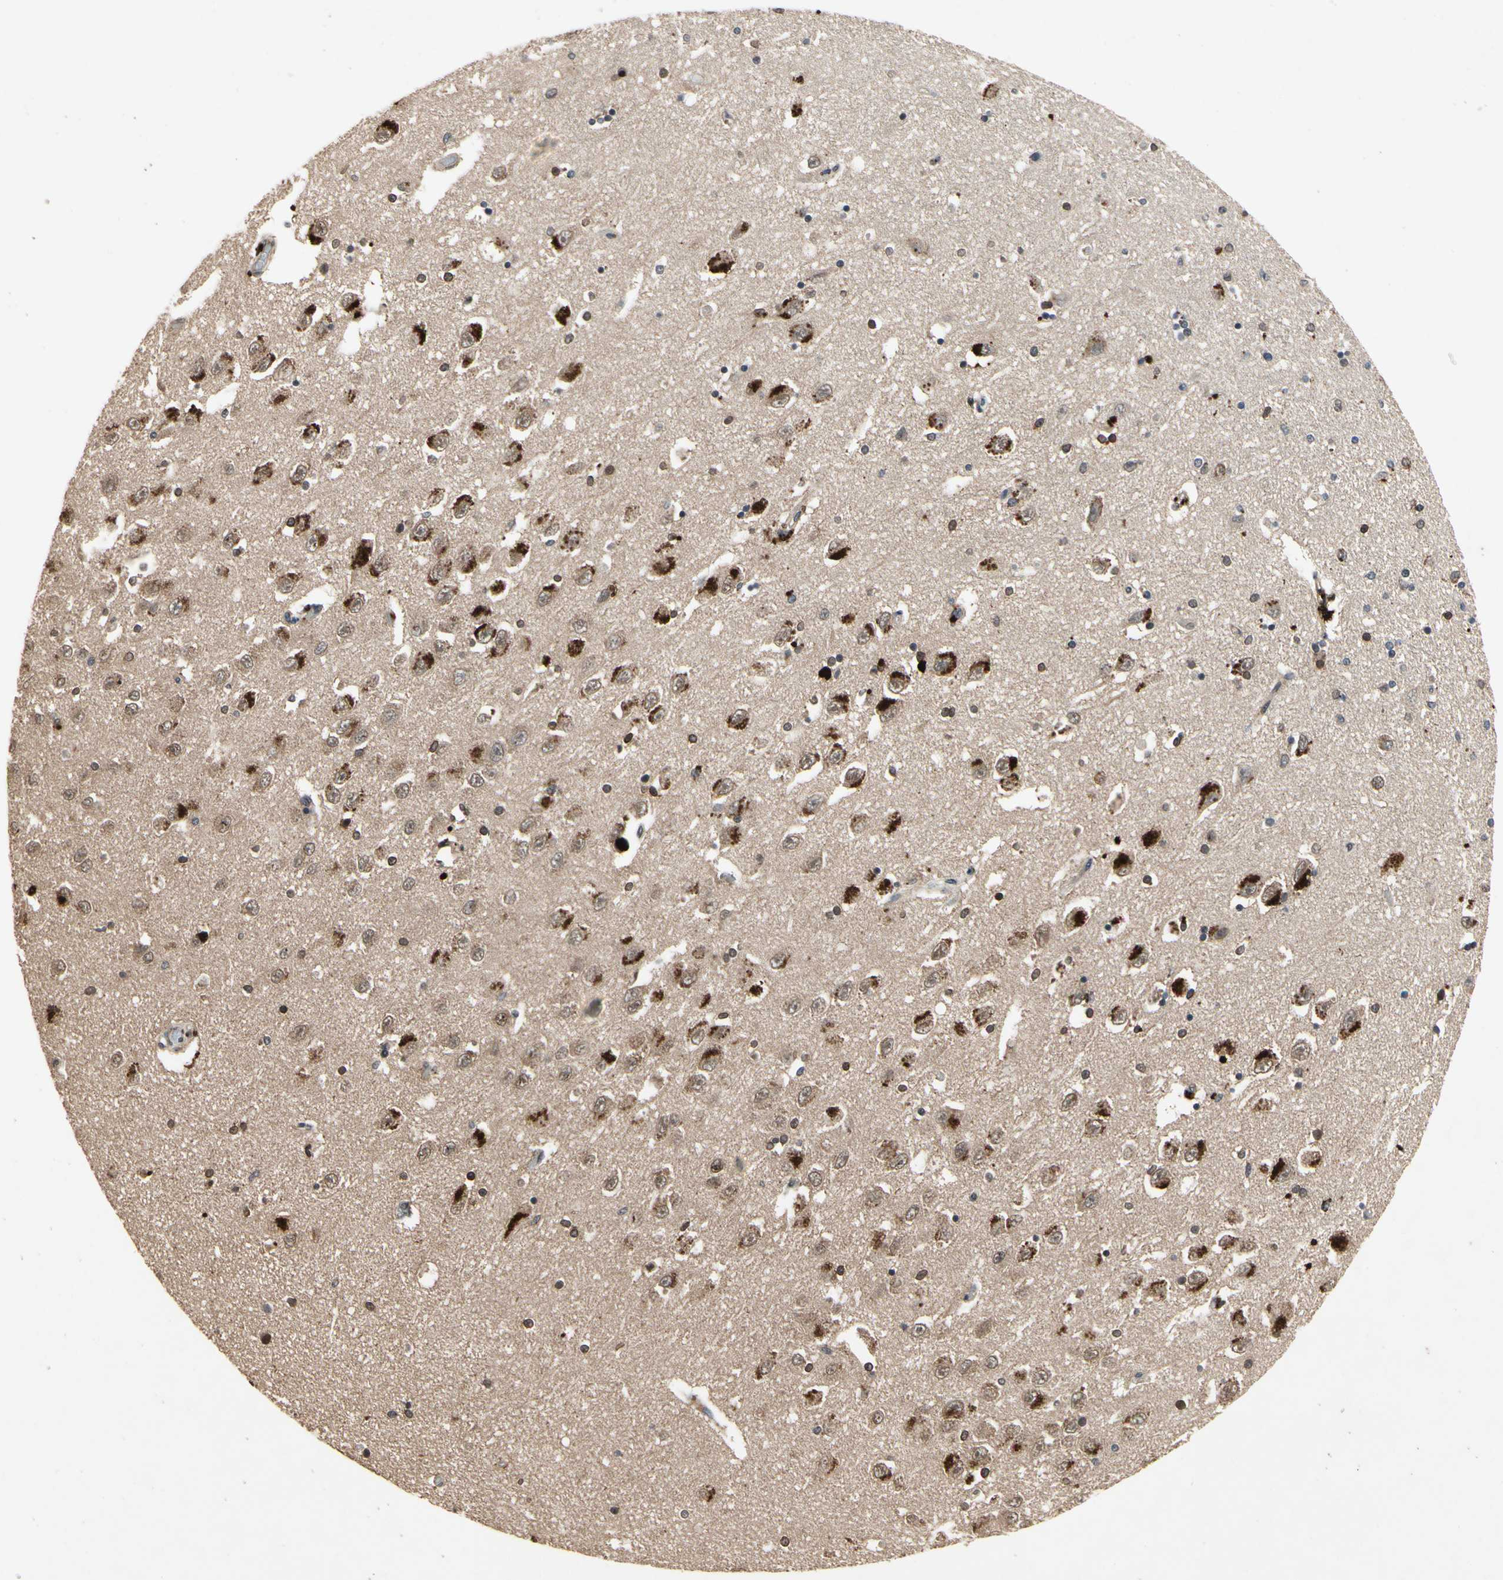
{"staining": {"intensity": "moderate", "quantity": "25%-75%", "location": "cytoplasmic/membranous"}, "tissue": "hippocampus", "cell_type": "Glial cells", "image_type": "normal", "snomed": [{"axis": "morphology", "description": "Normal tissue, NOS"}, {"axis": "topography", "description": "Hippocampus"}], "caption": "High-power microscopy captured an immunohistochemistry micrograph of normal hippocampus, revealing moderate cytoplasmic/membranous staining in approximately 25%-75% of glial cells.", "gene": "DPY19L3", "patient": {"sex": "female", "age": 54}}